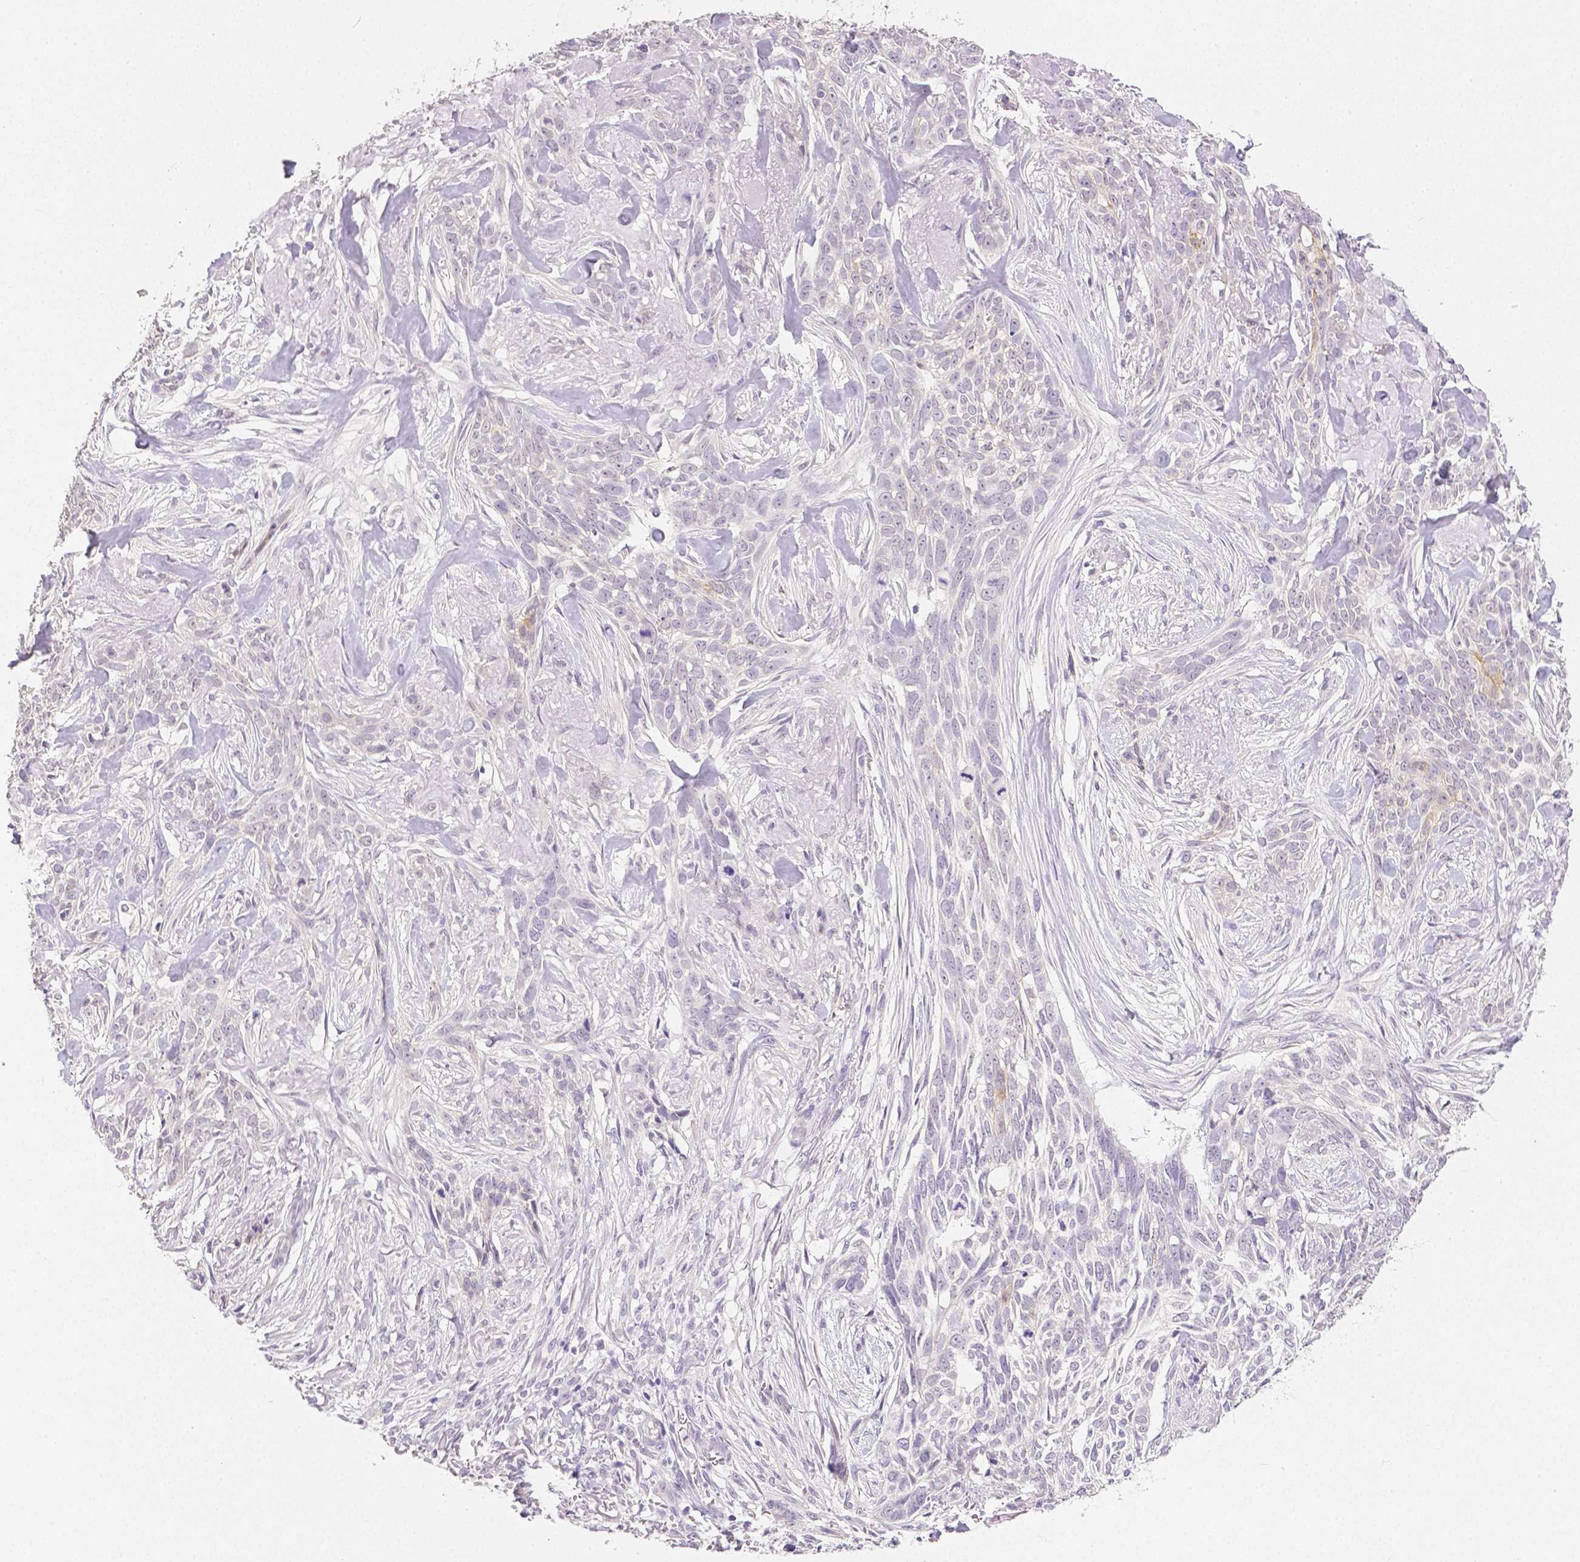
{"staining": {"intensity": "negative", "quantity": "none", "location": "none"}, "tissue": "skin cancer", "cell_type": "Tumor cells", "image_type": "cancer", "snomed": [{"axis": "morphology", "description": "Basal cell carcinoma"}, {"axis": "topography", "description": "Skin"}], "caption": "Skin basal cell carcinoma stained for a protein using IHC demonstrates no staining tumor cells.", "gene": "OCLN", "patient": {"sex": "male", "age": 74}}